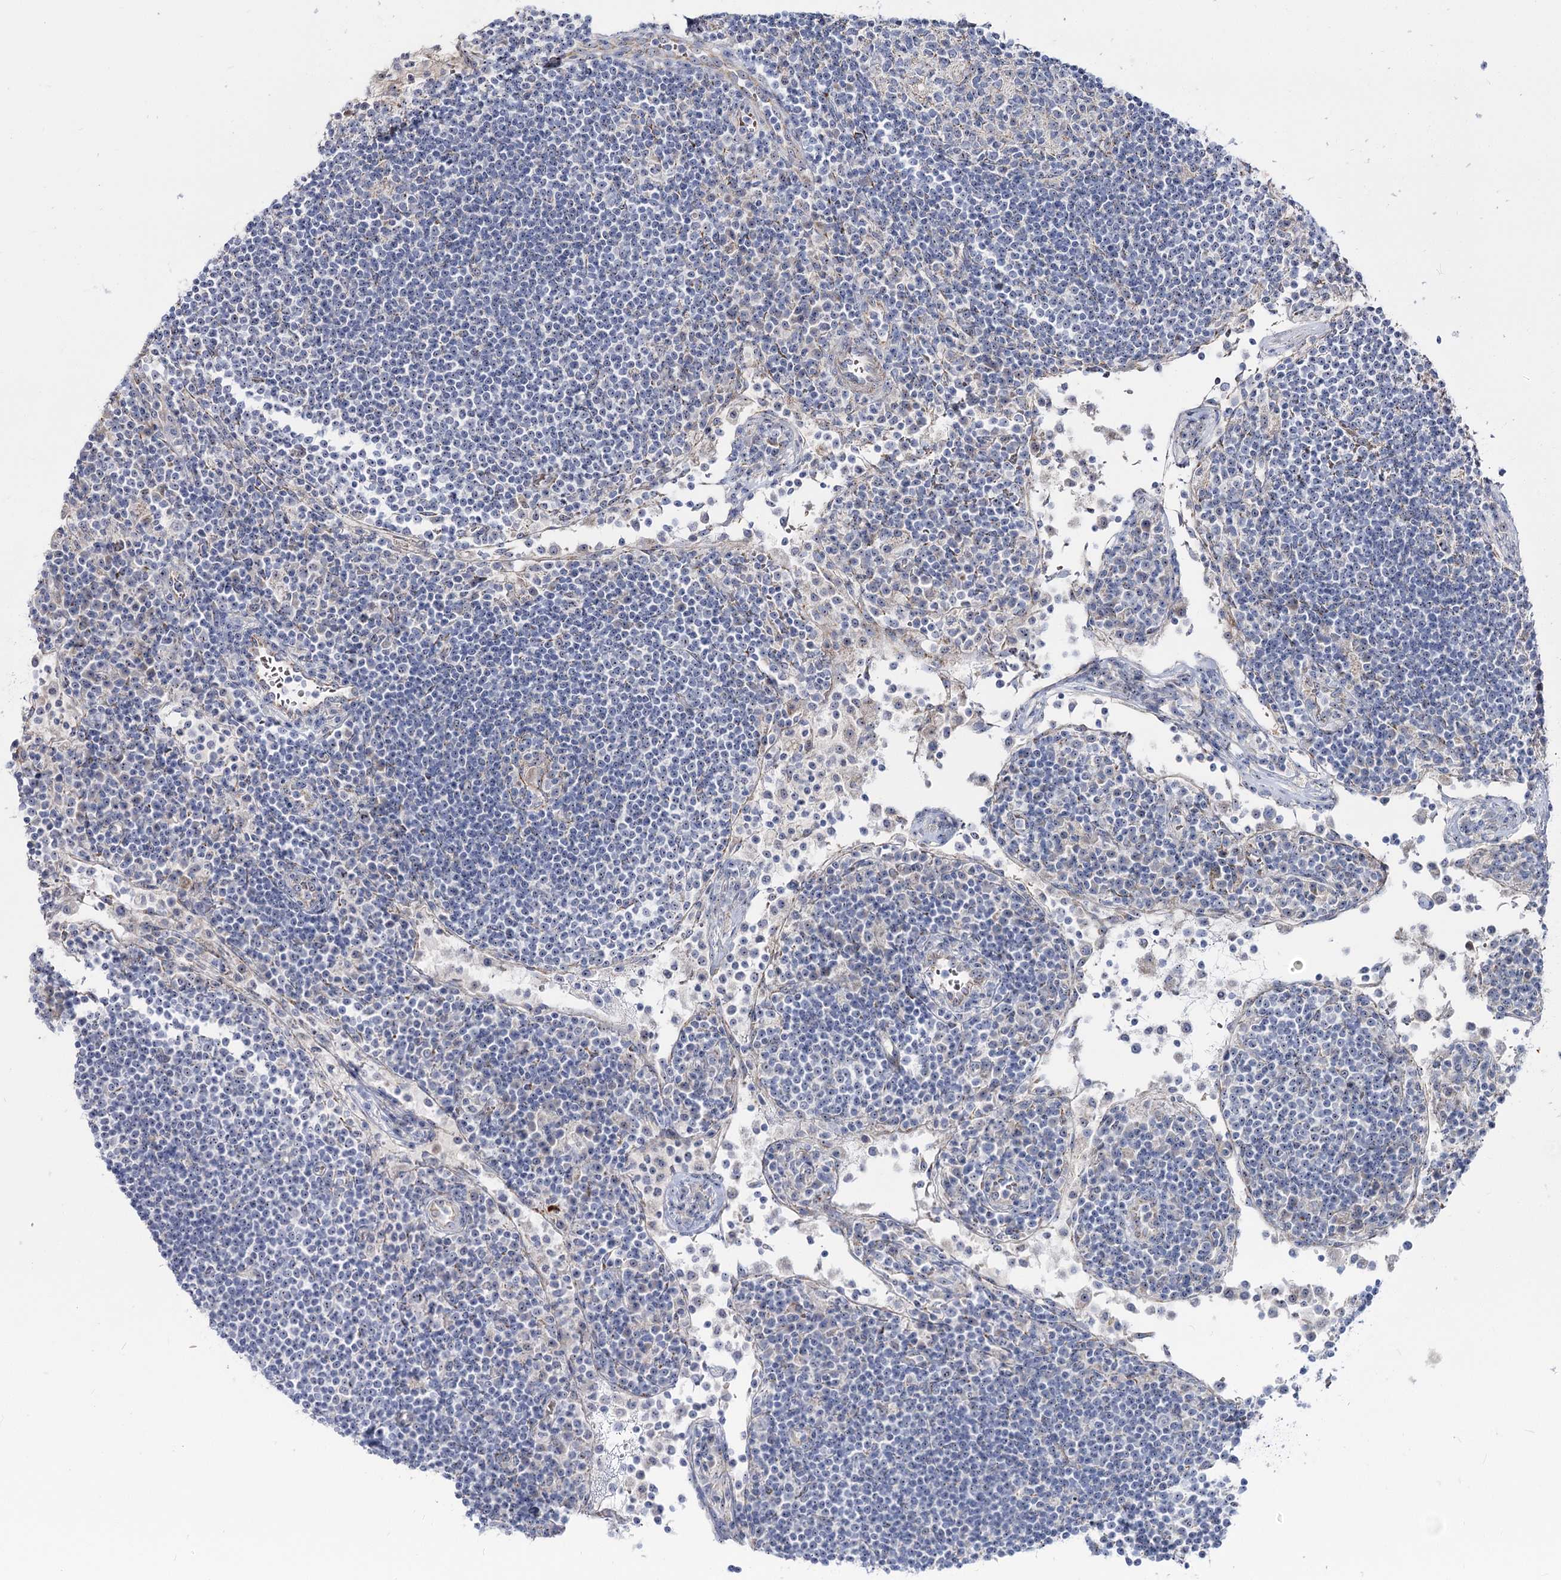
{"staining": {"intensity": "negative", "quantity": "none", "location": "none"}, "tissue": "lymph node", "cell_type": "Germinal center cells", "image_type": "normal", "snomed": [{"axis": "morphology", "description": "Normal tissue, NOS"}, {"axis": "topography", "description": "Lymph node"}], "caption": "The immunohistochemistry photomicrograph has no significant expression in germinal center cells of lymph node.", "gene": "SUOX", "patient": {"sex": "female", "age": 53}}